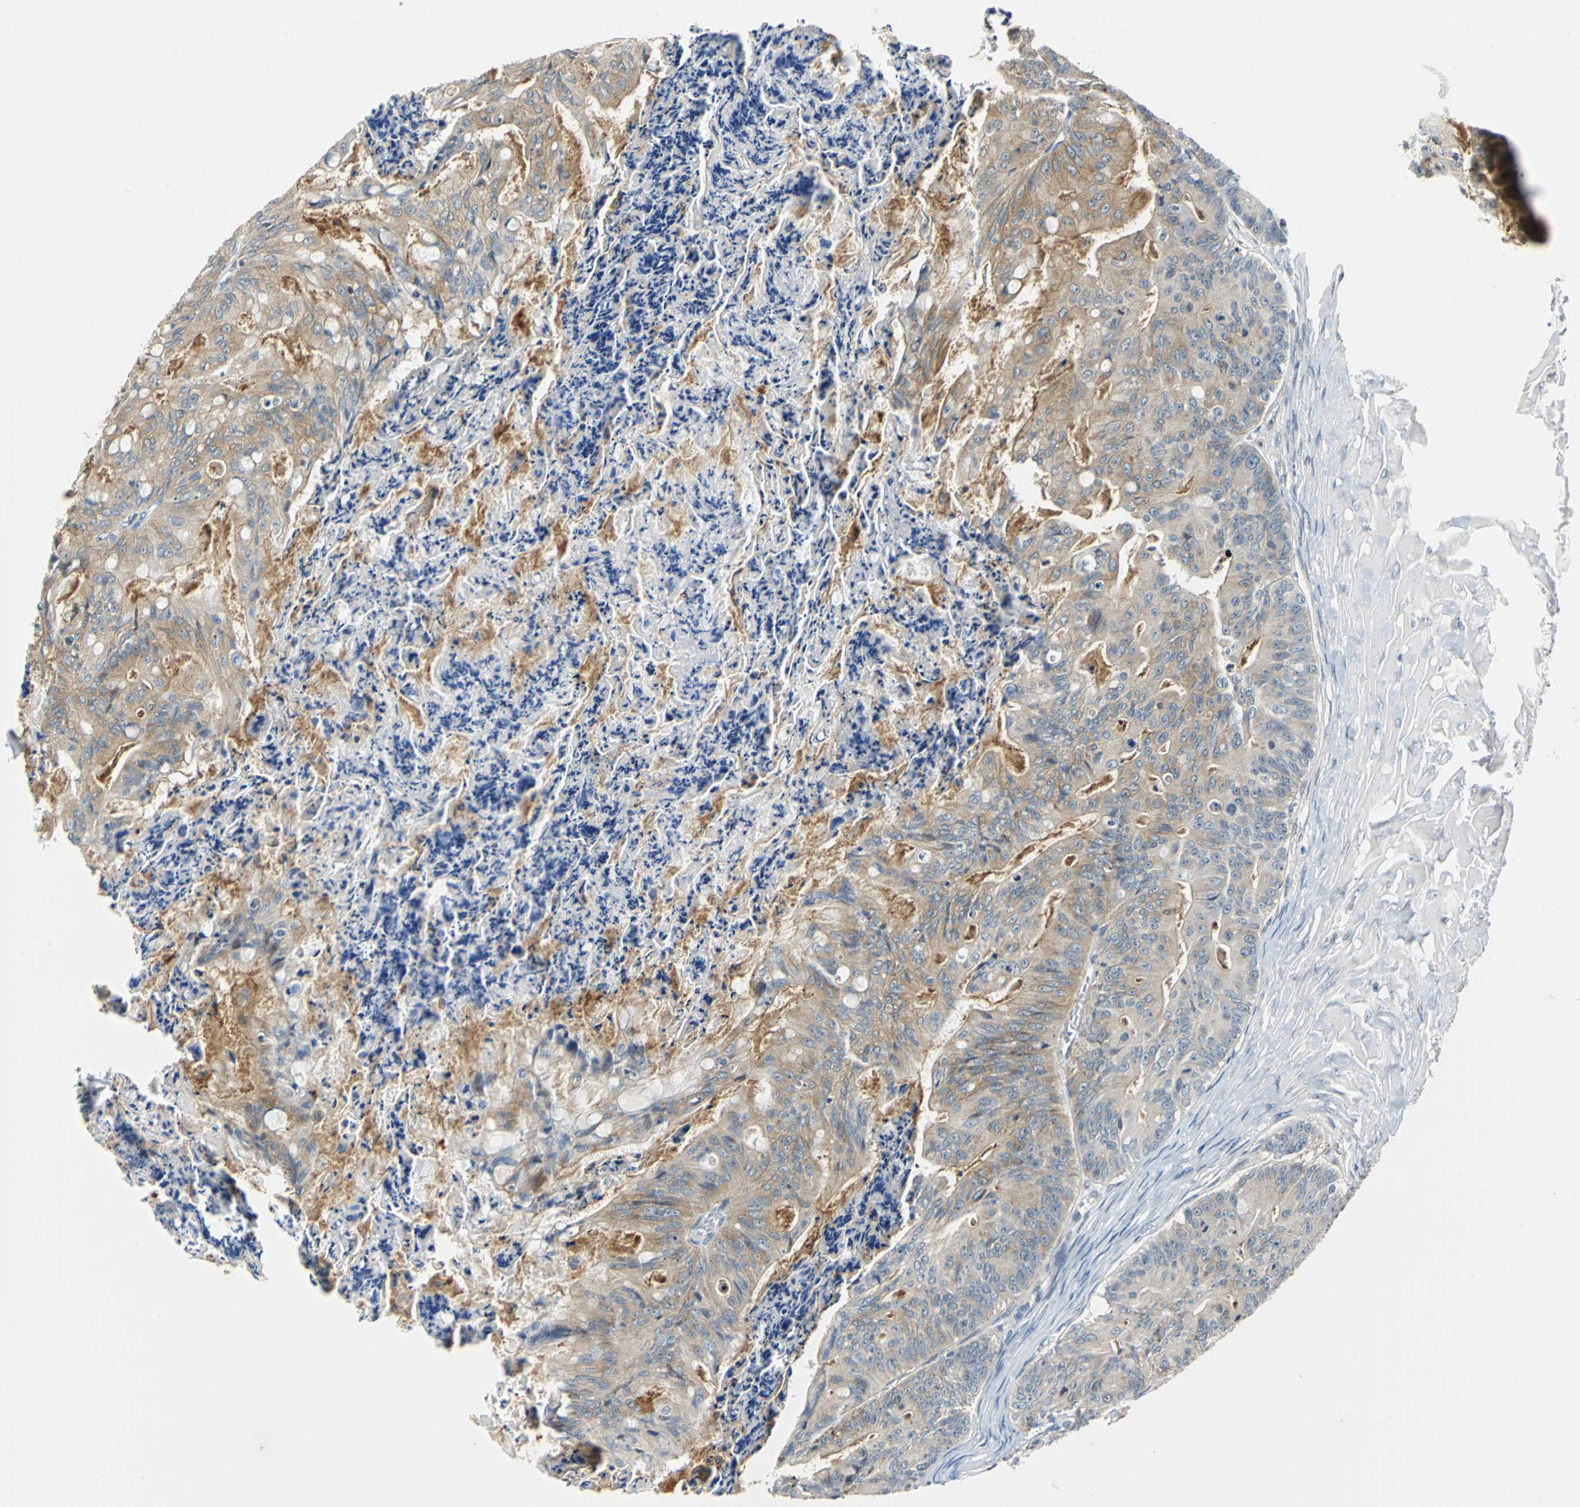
{"staining": {"intensity": "moderate", "quantity": ">75%", "location": "cytoplasmic/membranous"}, "tissue": "ovarian cancer", "cell_type": "Tumor cells", "image_type": "cancer", "snomed": [{"axis": "morphology", "description": "Cystadenocarcinoma, mucinous, NOS"}, {"axis": "topography", "description": "Ovary"}], "caption": "Protein analysis of ovarian cancer (mucinous cystadenocarcinoma) tissue shows moderate cytoplasmic/membranous expression in about >75% of tumor cells. The staining was performed using DAB (3,3'-diaminobenzidine), with brown indicating positive protein expression. Nuclei are stained blue with hematoxylin.", "gene": "HCFC2", "patient": {"sex": "female", "age": 36}}